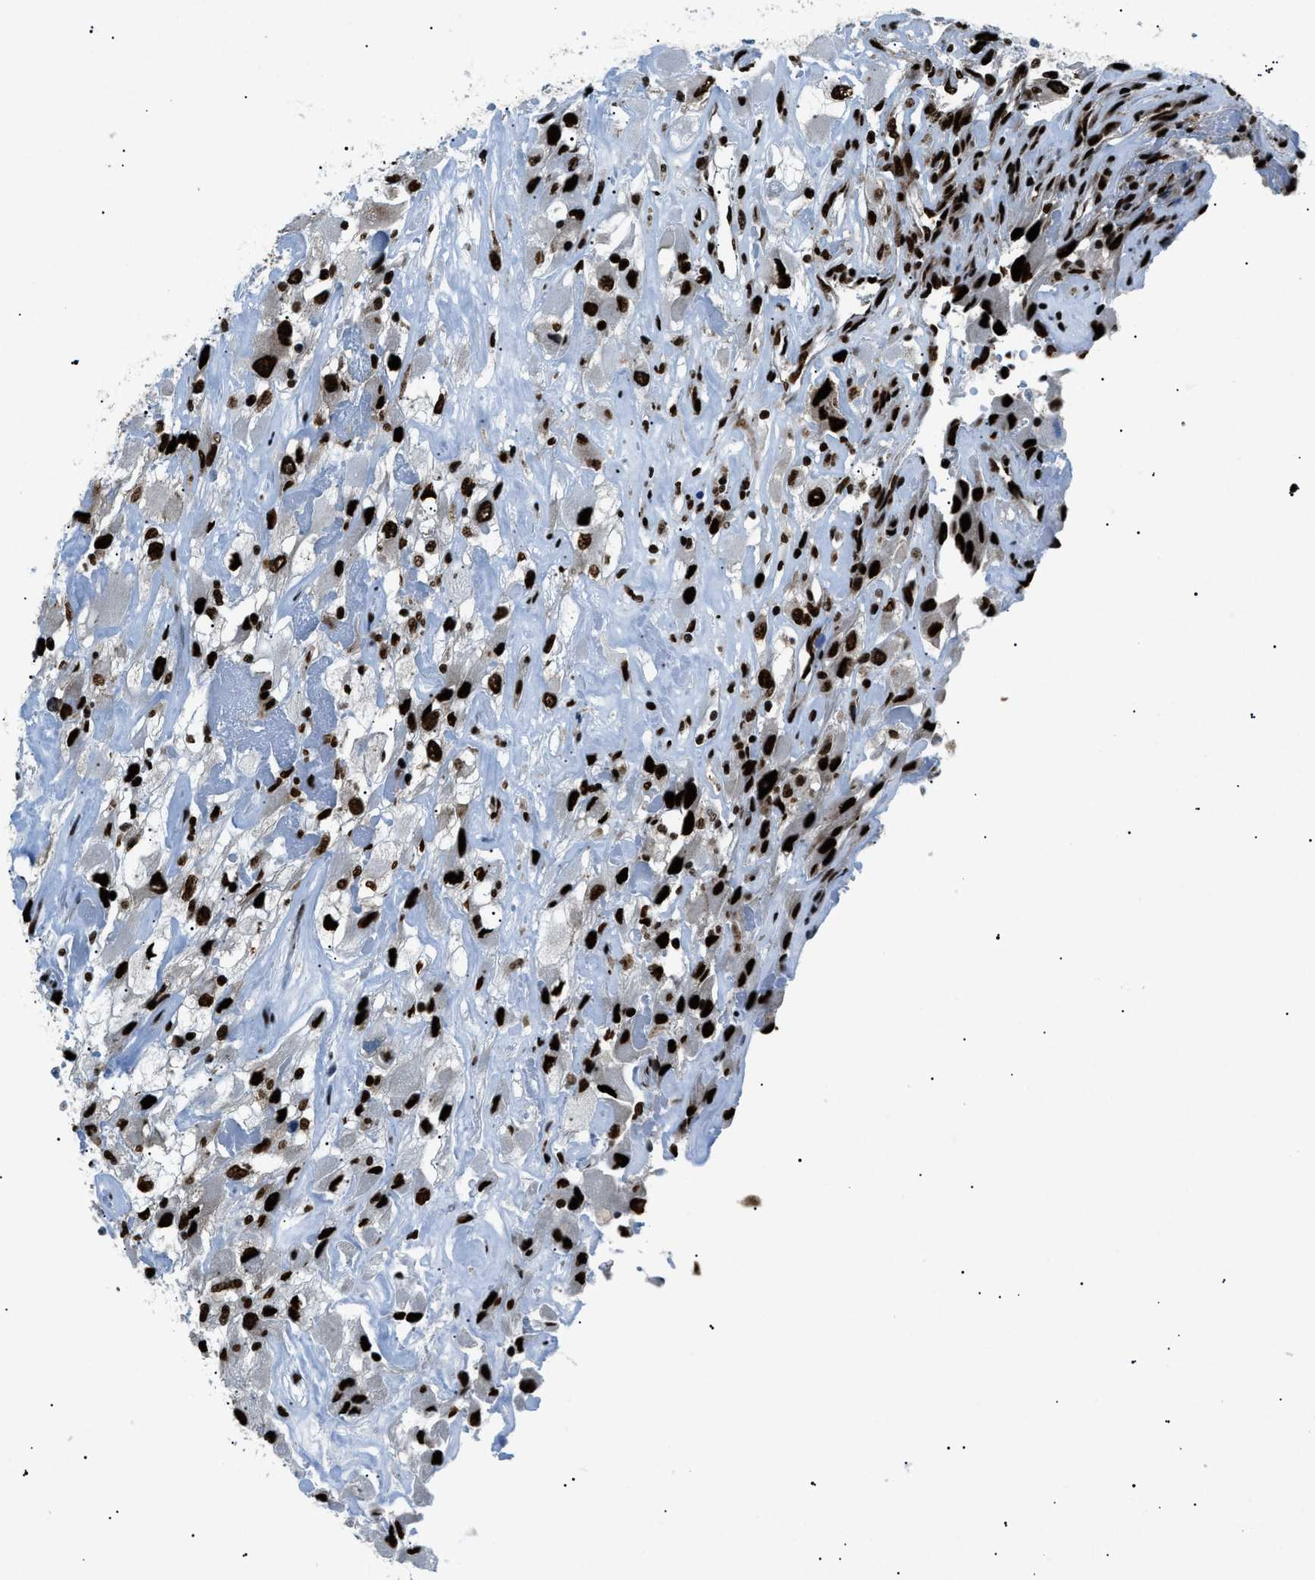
{"staining": {"intensity": "strong", "quantity": ">75%", "location": "nuclear"}, "tissue": "renal cancer", "cell_type": "Tumor cells", "image_type": "cancer", "snomed": [{"axis": "morphology", "description": "Adenocarcinoma, NOS"}, {"axis": "topography", "description": "Kidney"}], "caption": "Immunohistochemistry (IHC) (DAB (3,3'-diaminobenzidine)) staining of renal cancer (adenocarcinoma) reveals strong nuclear protein expression in about >75% of tumor cells.", "gene": "HNRNPK", "patient": {"sex": "female", "age": 52}}